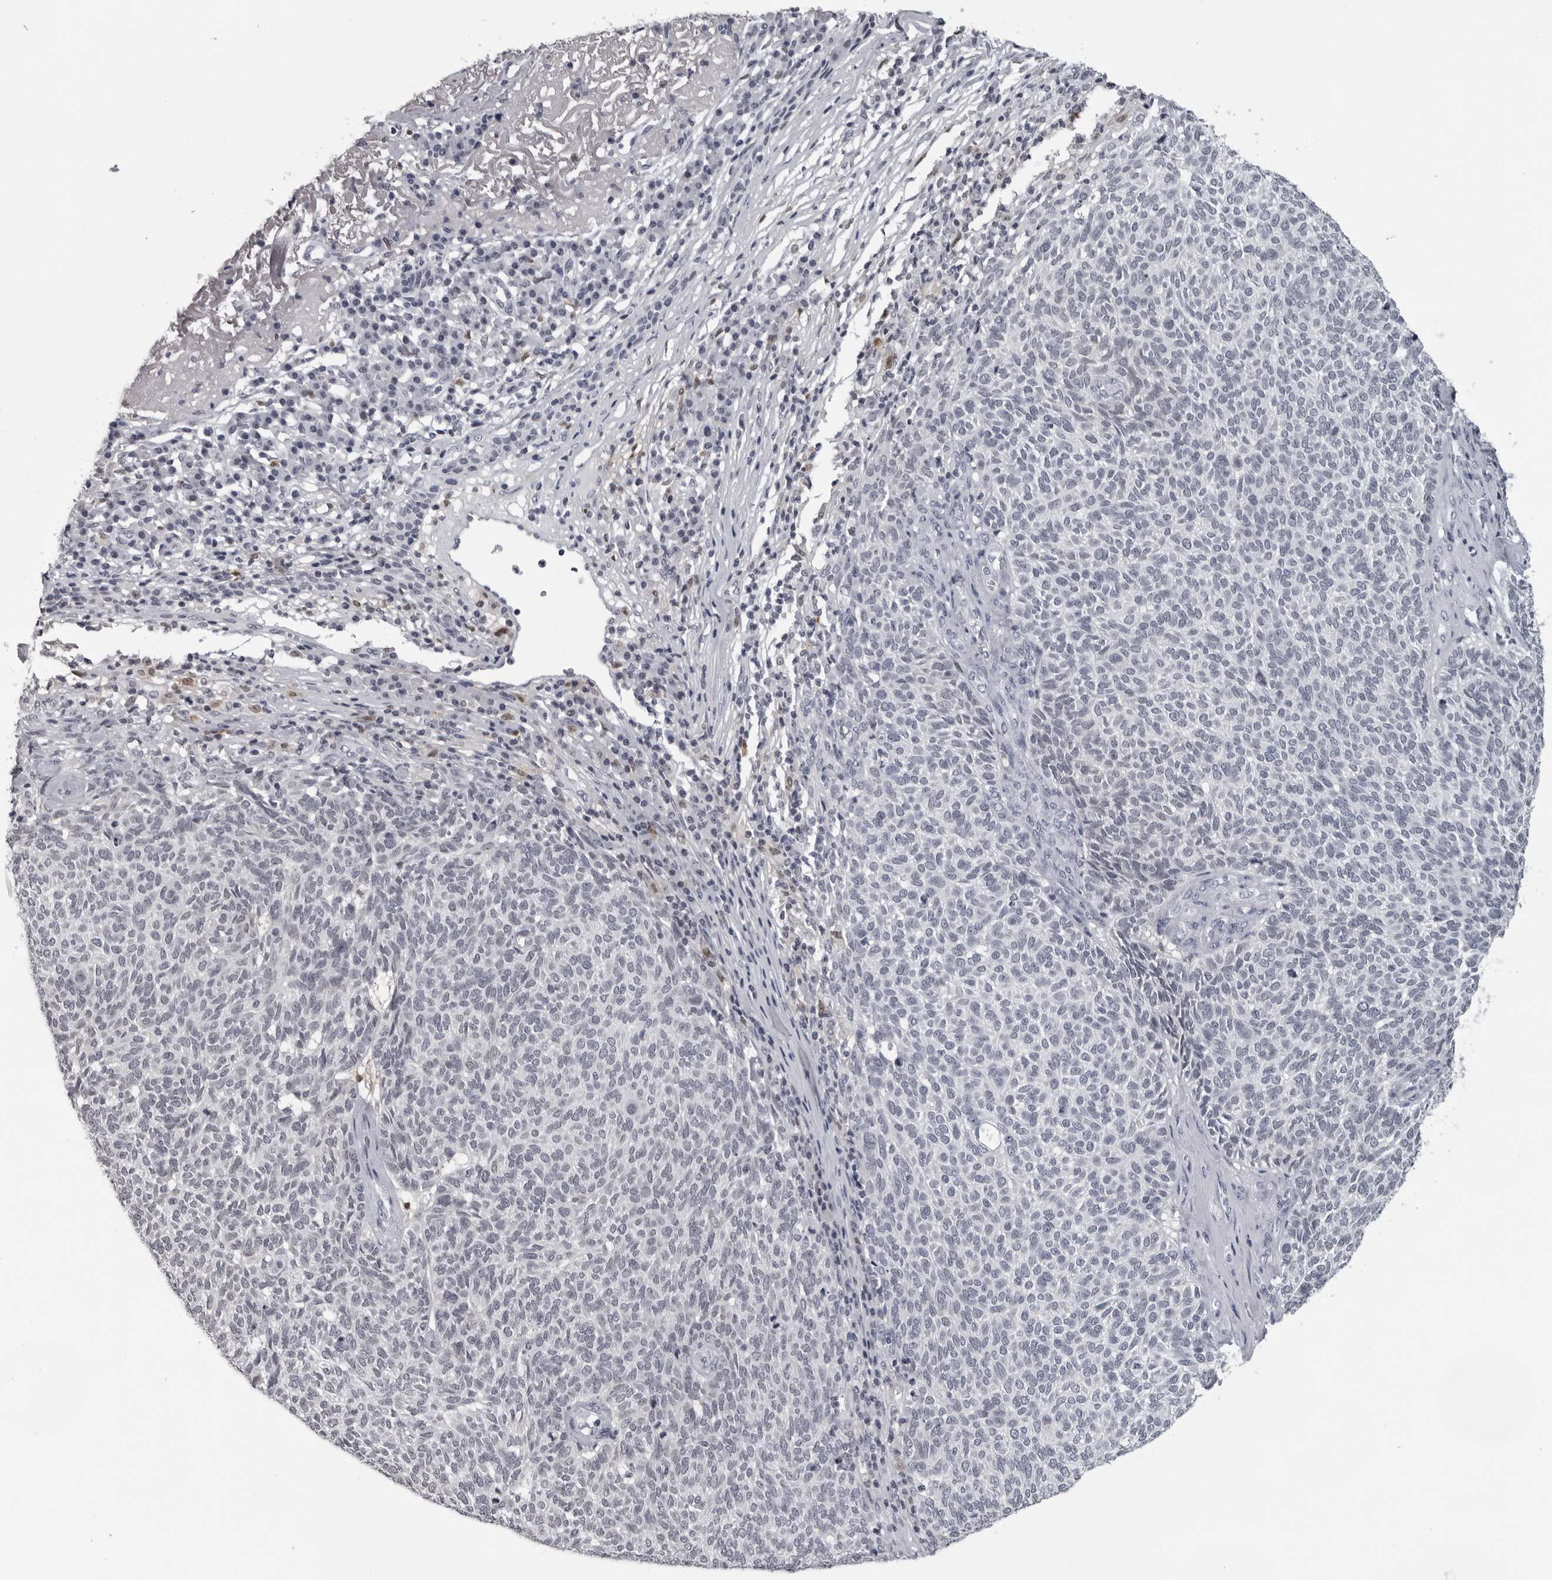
{"staining": {"intensity": "negative", "quantity": "none", "location": "none"}, "tissue": "skin cancer", "cell_type": "Tumor cells", "image_type": "cancer", "snomed": [{"axis": "morphology", "description": "Squamous cell carcinoma, NOS"}, {"axis": "topography", "description": "Skin"}], "caption": "This is an immunohistochemistry image of human skin cancer (squamous cell carcinoma). There is no expression in tumor cells.", "gene": "LZIC", "patient": {"sex": "female", "age": 90}}